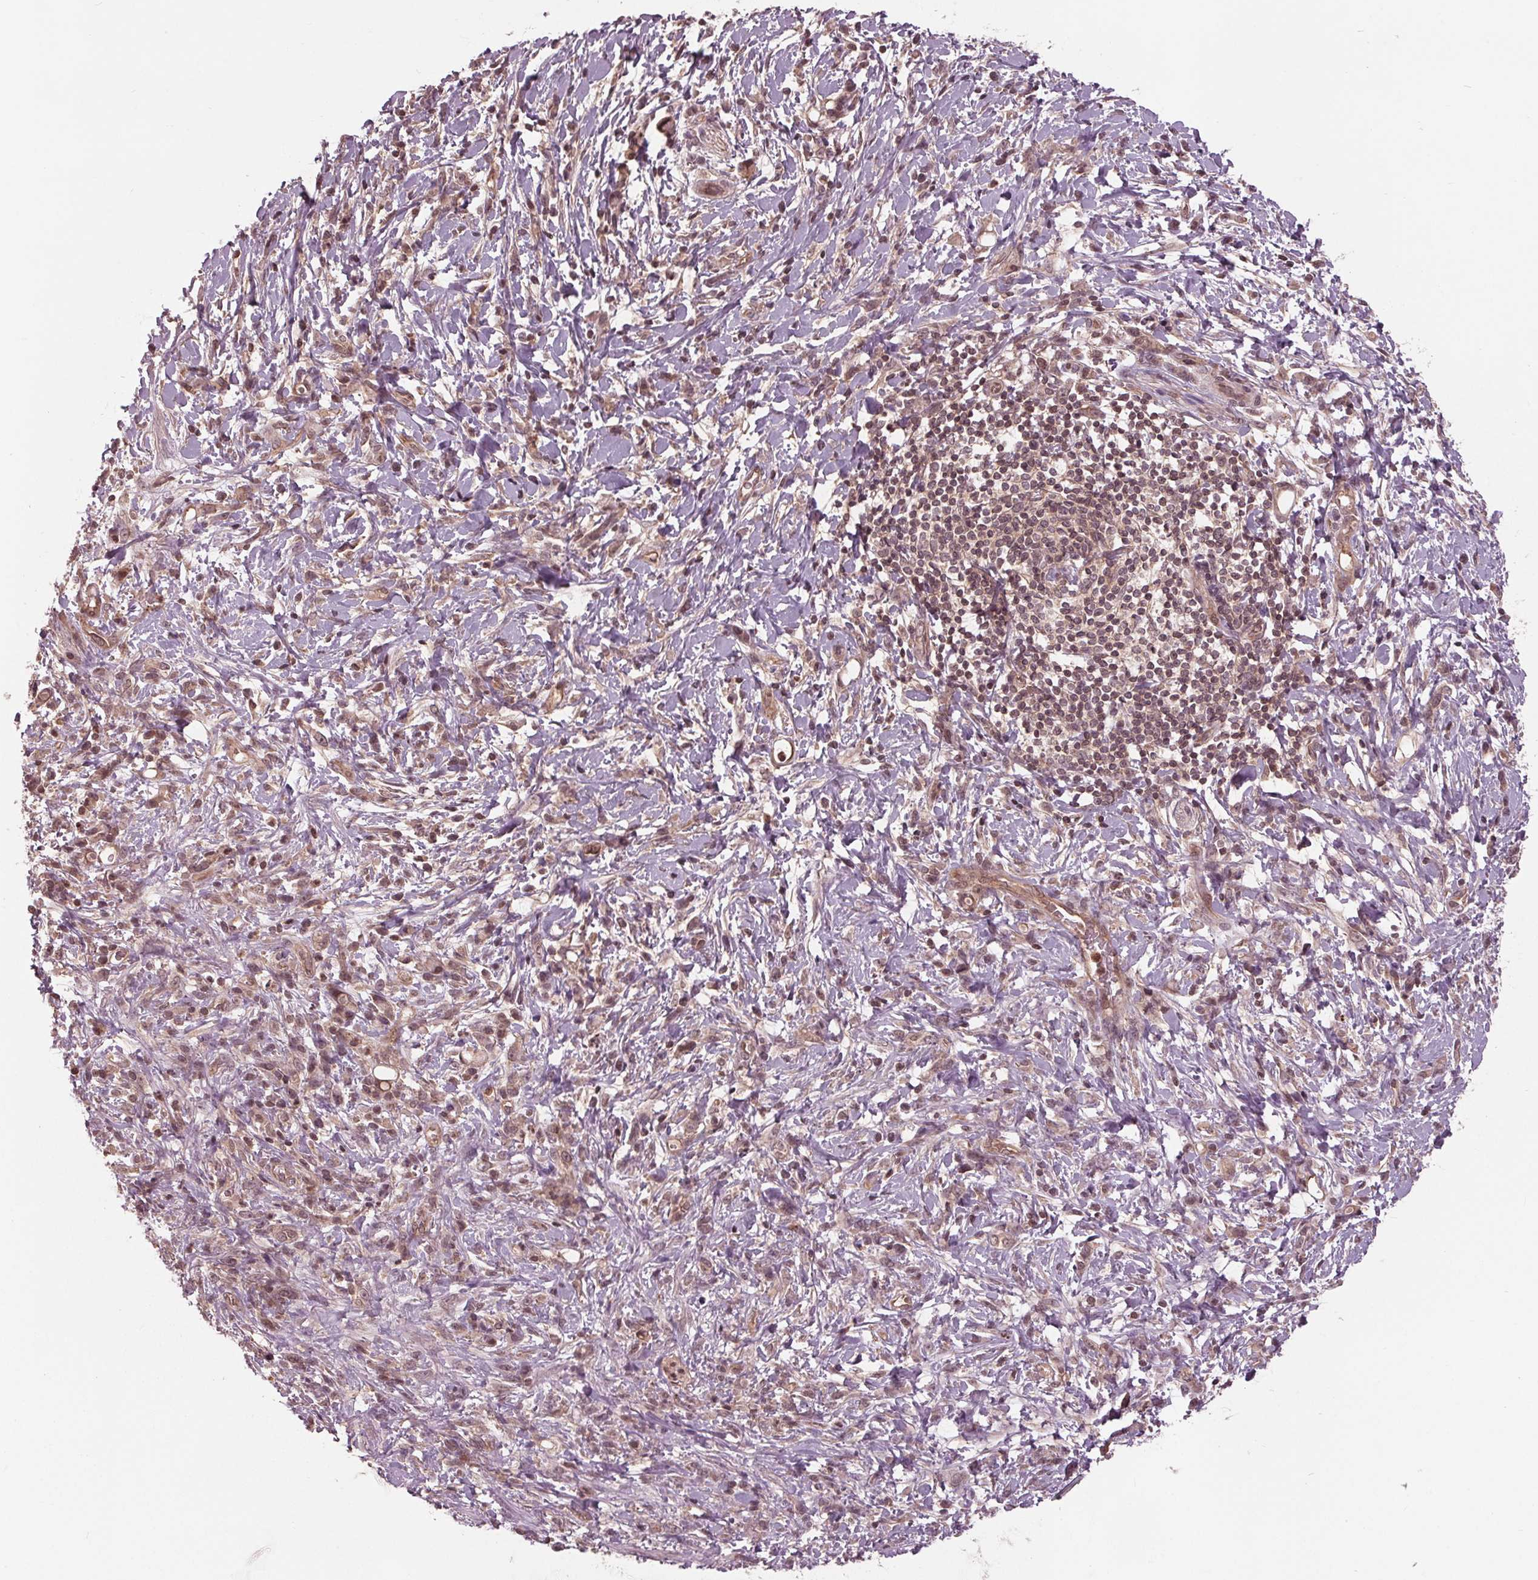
{"staining": {"intensity": "weak", "quantity": ">75%", "location": "nuclear"}, "tissue": "stomach cancer", "cell_type": "Tumor cells", "image_type": "cancer", "snomed": [{"axis": "morphology", "description": "Adenocarcinoma, NOS"}, {"axis": "topography", "description": "Stomach"}], "caption": "This histopathology image shows immunohistochemistry (IHC) staining of stomach cancer, with low weak nuclear positivity in about >75% of tumor cells.", "gene": "BTBD1", "patient": {"sex": "female", "age": 84}}